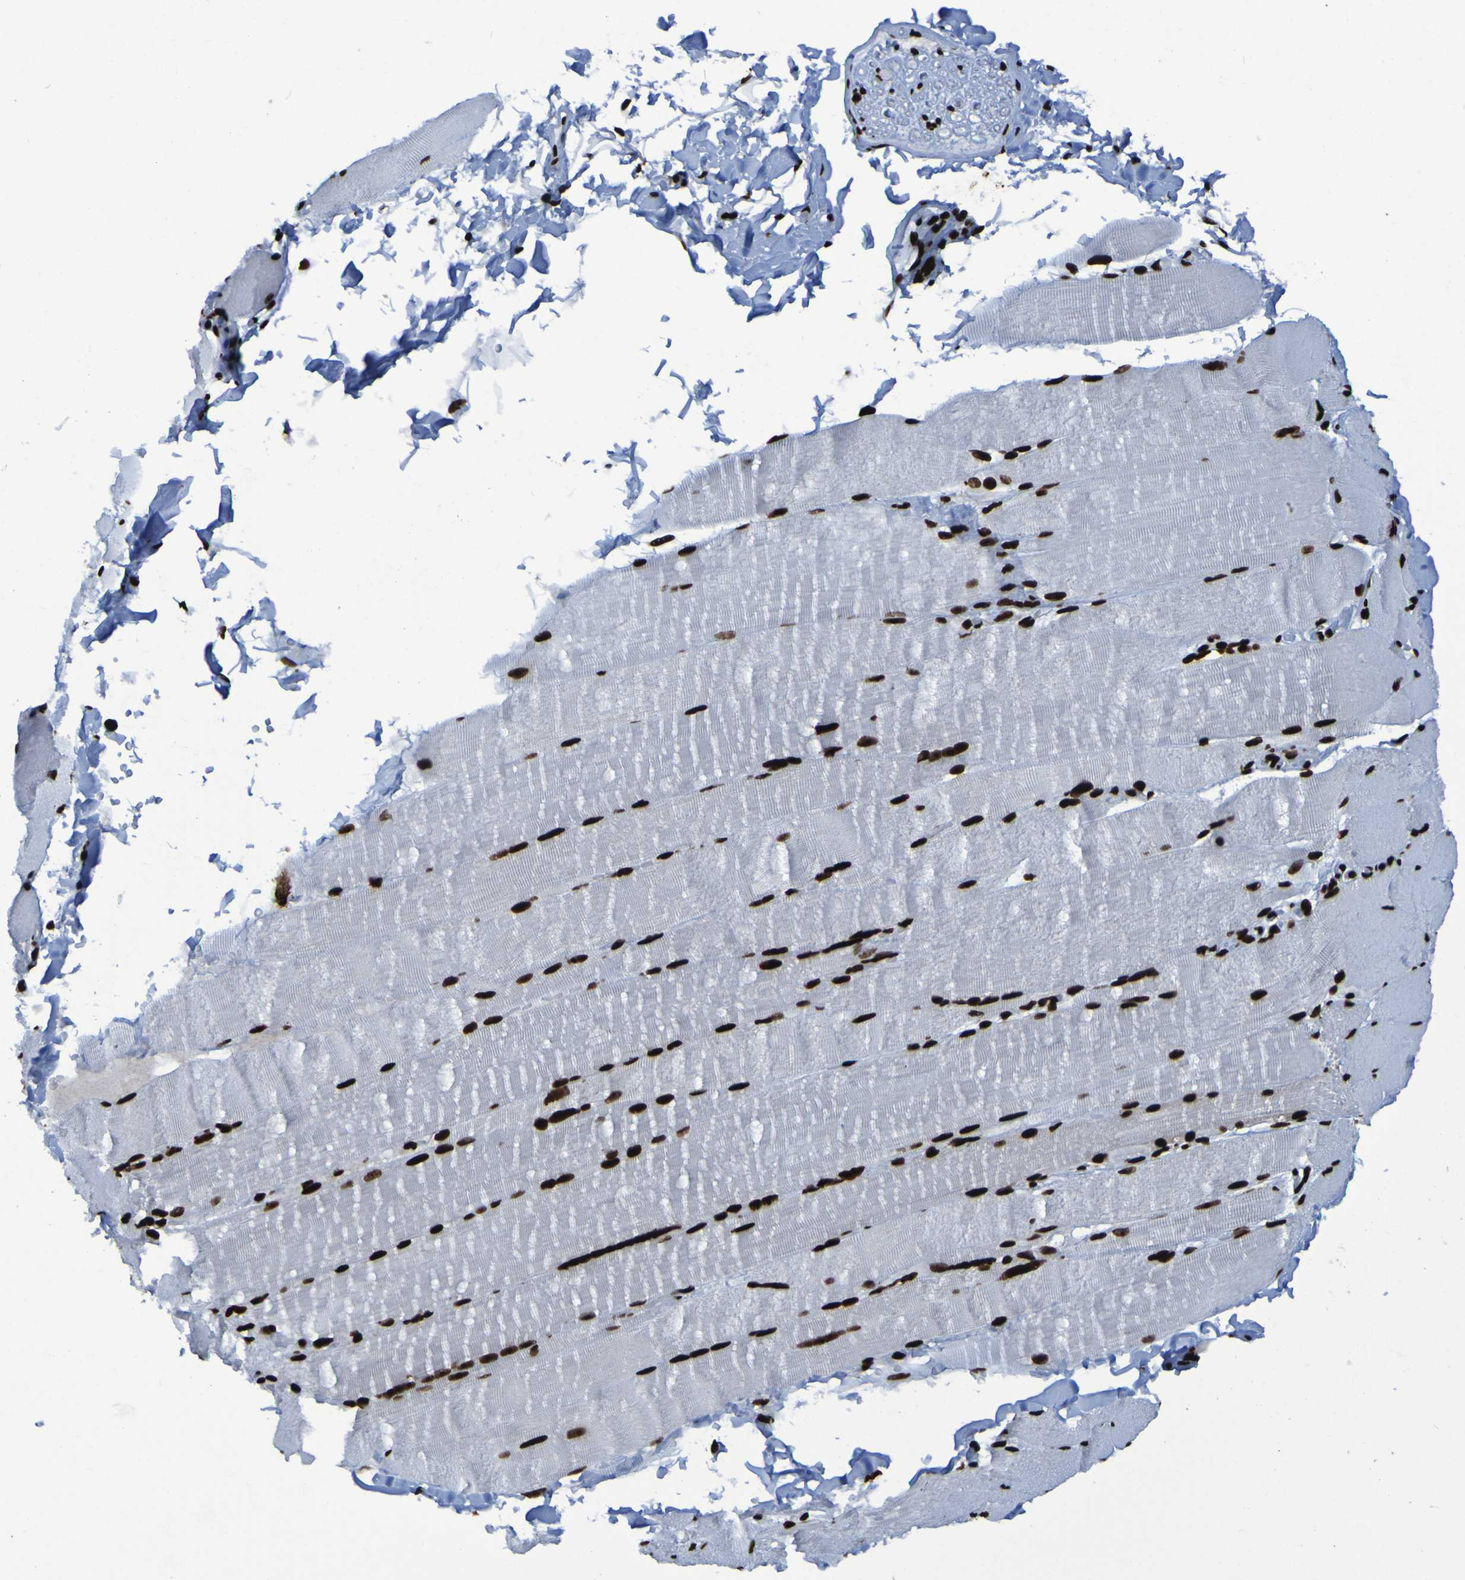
{"staining": {"intensity": "strong", "quantity": ">75%", "location": "nuclear"}, "tissue": "skeletal muscle", "cell_type": "Myocytes", "image_type": "normal", "snomed": [{"axis": "morphology", "description": "Normal tissue, NOS"}, {"axis": "topography", "description": "Skin"}, {"axis": "topography", "description": "Skeletal muscle"}], "caption": "About >75% of myocytes in benign human skeletal muscle exhibit strong nuclear protein positivity as visualized by brown immunohistochemical staining.", "gene": "NPM1", "patient": {"sex": "male", "age": 83}}